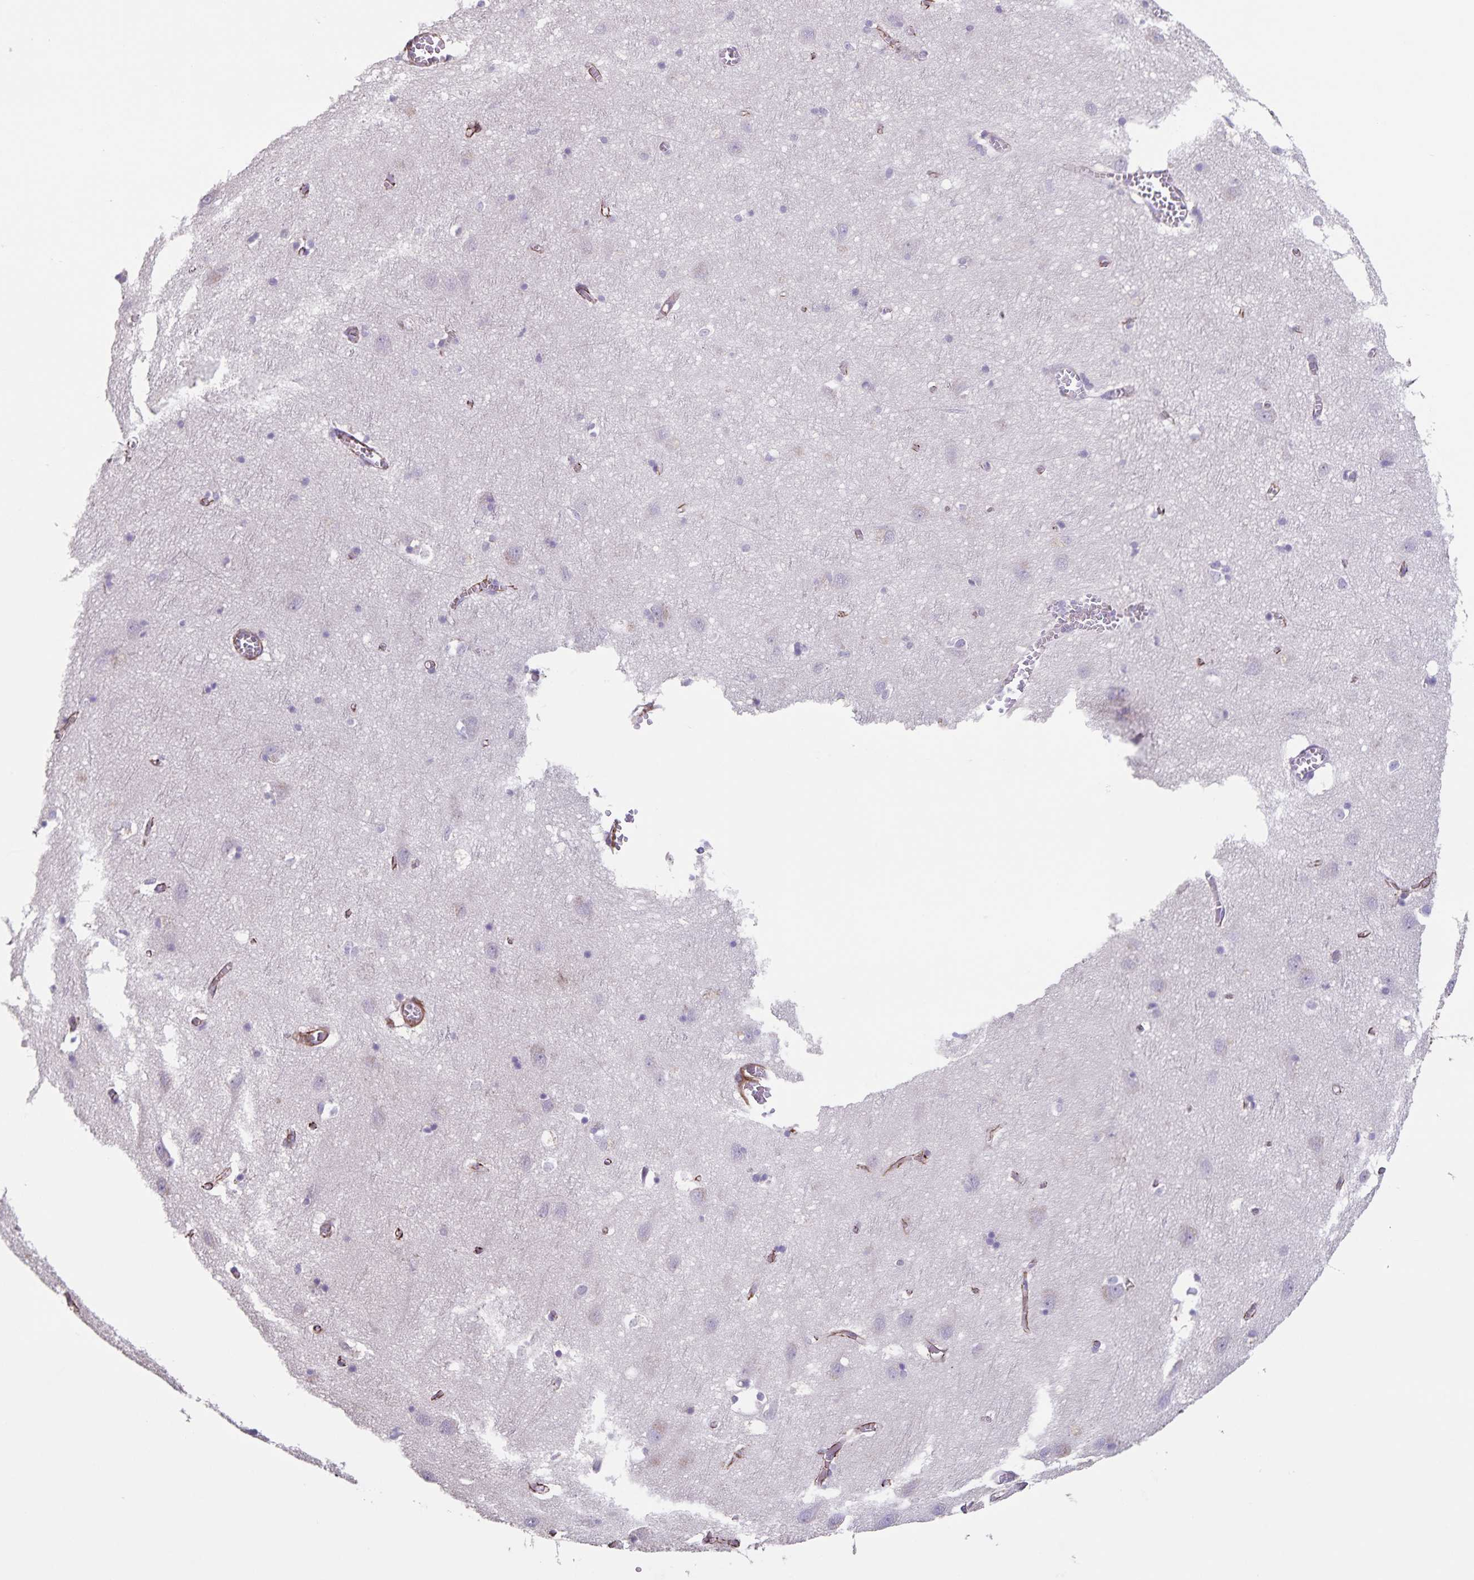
{"staining": {"intensity": "moderate", "quantity": ">75%", "location": "cytoplasmic/membranous"}, "tissue": "cerebral cortex", "cell_type": "Endothelial cells", "image_type": "normal", "snomed": [{"axis": "morphology", "description": "Normal tissue, NOS"}, {"axis": "topography", "description": "Cerebral cortex"}], "caption": "This photomicrograph exhibits immunohistochemistry (IHC) staining of normal cerebral cortex, with medium moderate cytoplasmic/membranous positivity in approximately >75% of endothelial cells.", "gene": "SYNM", "patient": {"sex": "male", "age": 70}}